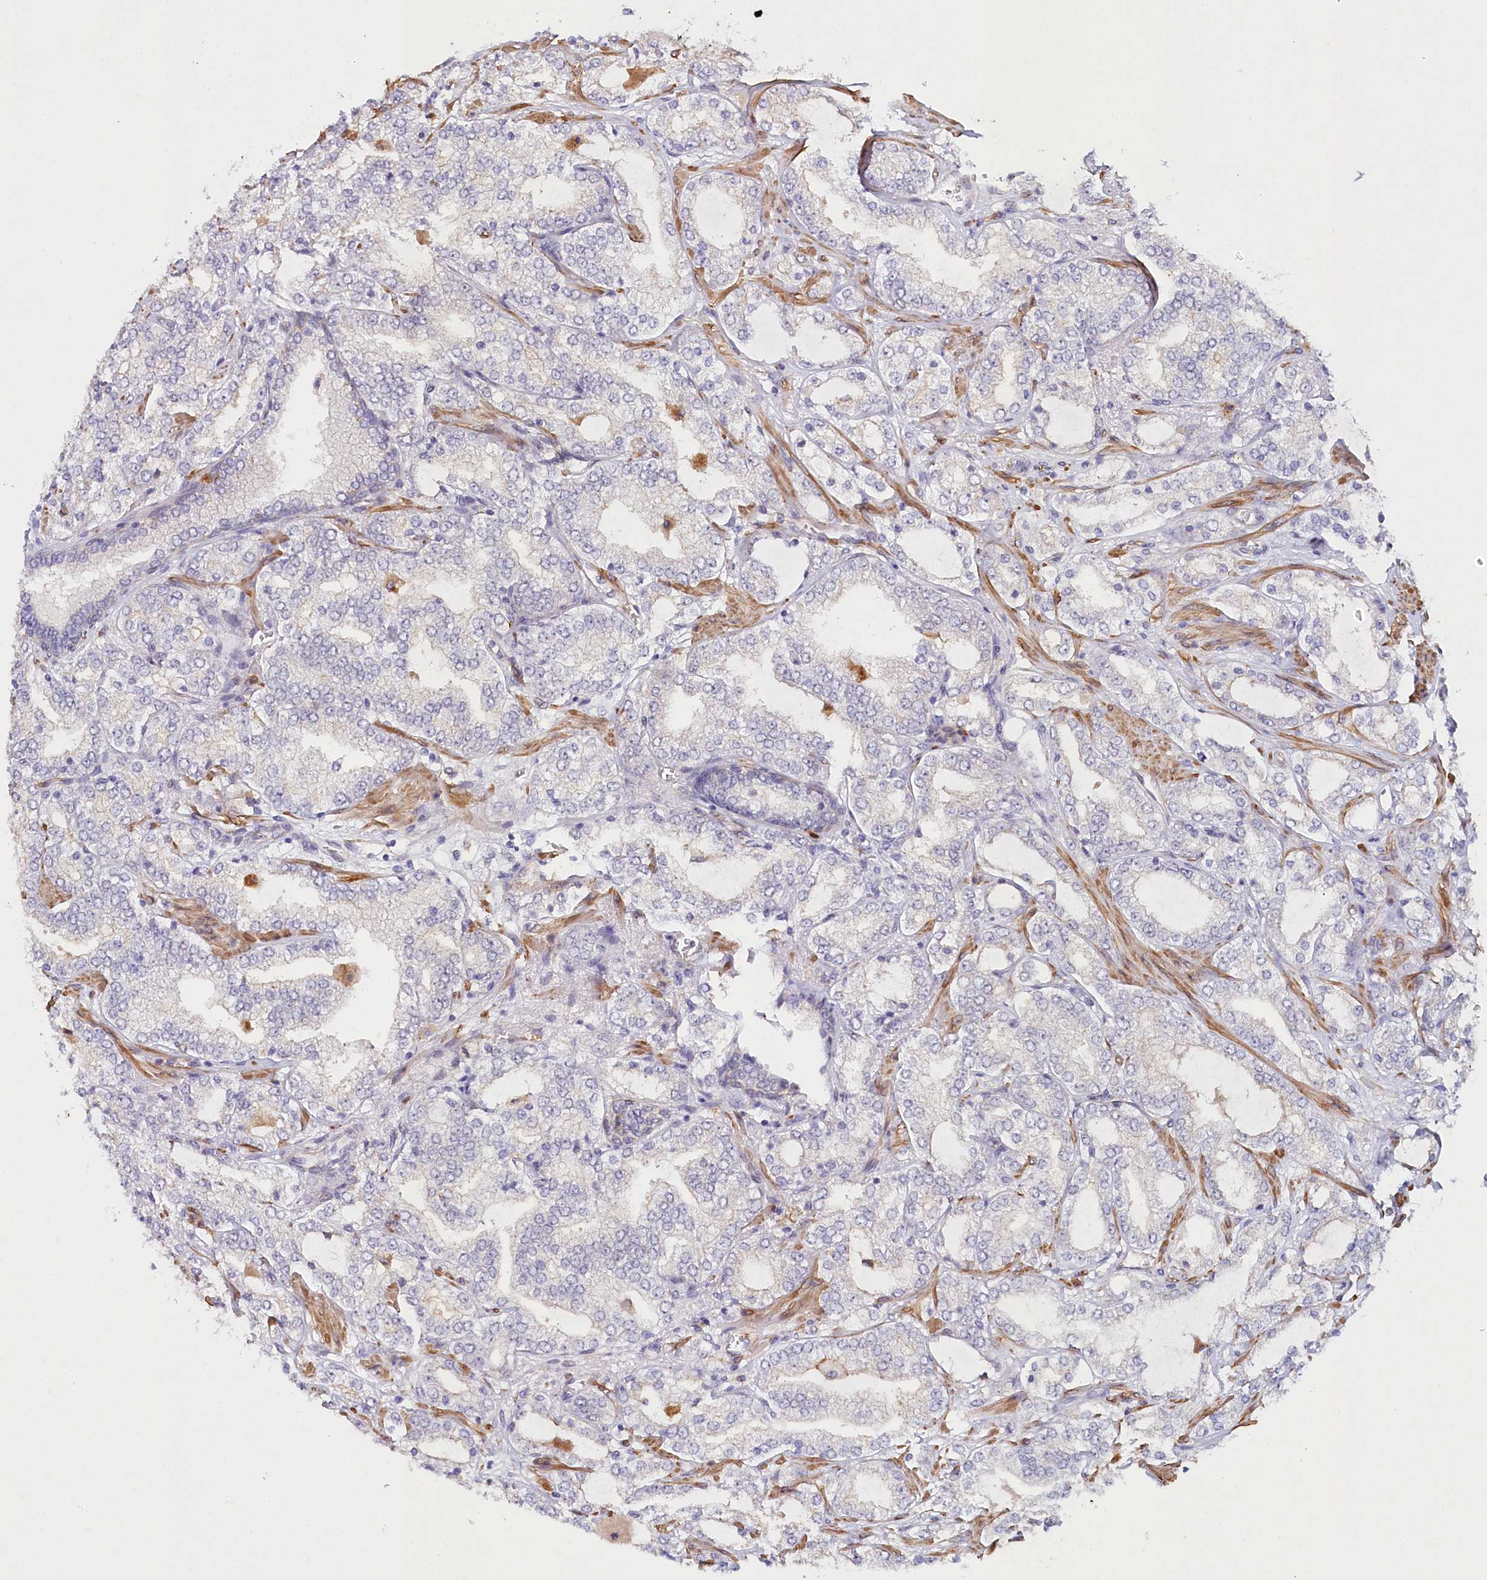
{"staining": {"intensity": "negative", "quantity": "none", "location": "none"}, "tissue": "prostate cancer", "cell_type": "Tumor cells", "image_type": "cancer", "snomed": [{"axis": "morphology", "description": "Adenocarcinoma, High grade"}, {"axis": "topography", "description": "Prostate"}], "caption": "Immunohistochemistry (IHC) image of human adenocarcinoma (high-grade) (prostate) stained for a protein (brown), which demonstrates no staining in tumor cells.", "gene": "ALDH3B1", "patient": {"sex": "male", "age": 64}}